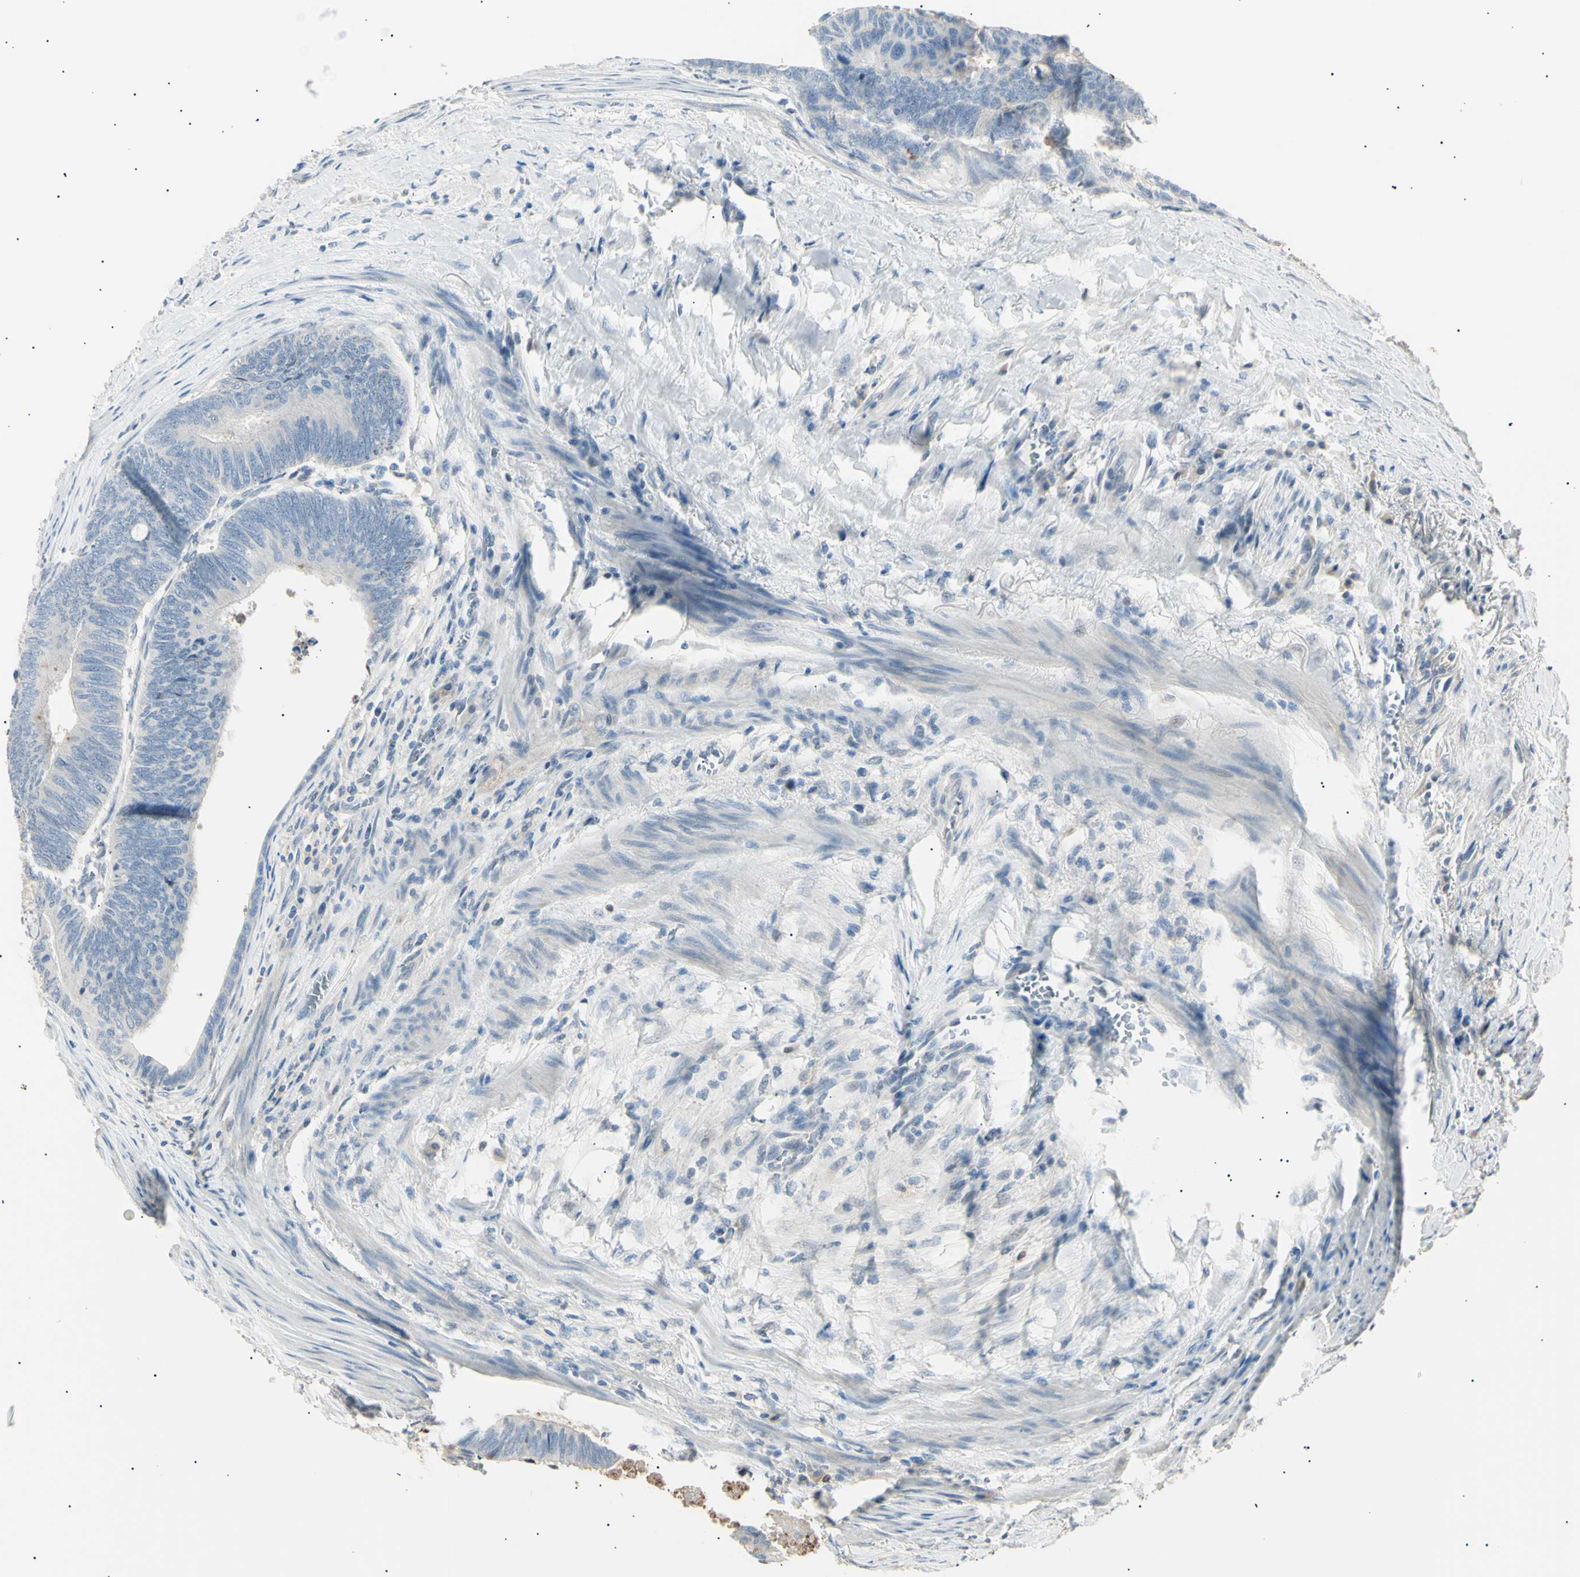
{"staining": {"intensity": "weak", "quantity": "<25%", "location": "cytoplasmic/membranous"}, "tissue": "colorectal cancer", "cell_type": "Tumor cells", "image_type": "cancer", "snomed": [{"axis": "morphology", "description": "Normal tissue, NOS"}, {"axis": "morphology", "description": "Adenocarcinoma, NOS"}, {"axis": "topography", "description": "Rectum"}, {"axis": "topography", "description": "Peripheral nerve tissue"}], "caption": "Photomicrograph shows no significant protein positivity in tumor cells of adenocarcinoma (colorectal).", "gene": "LHPP", "patient": {"sex": "male", "age": 92}}